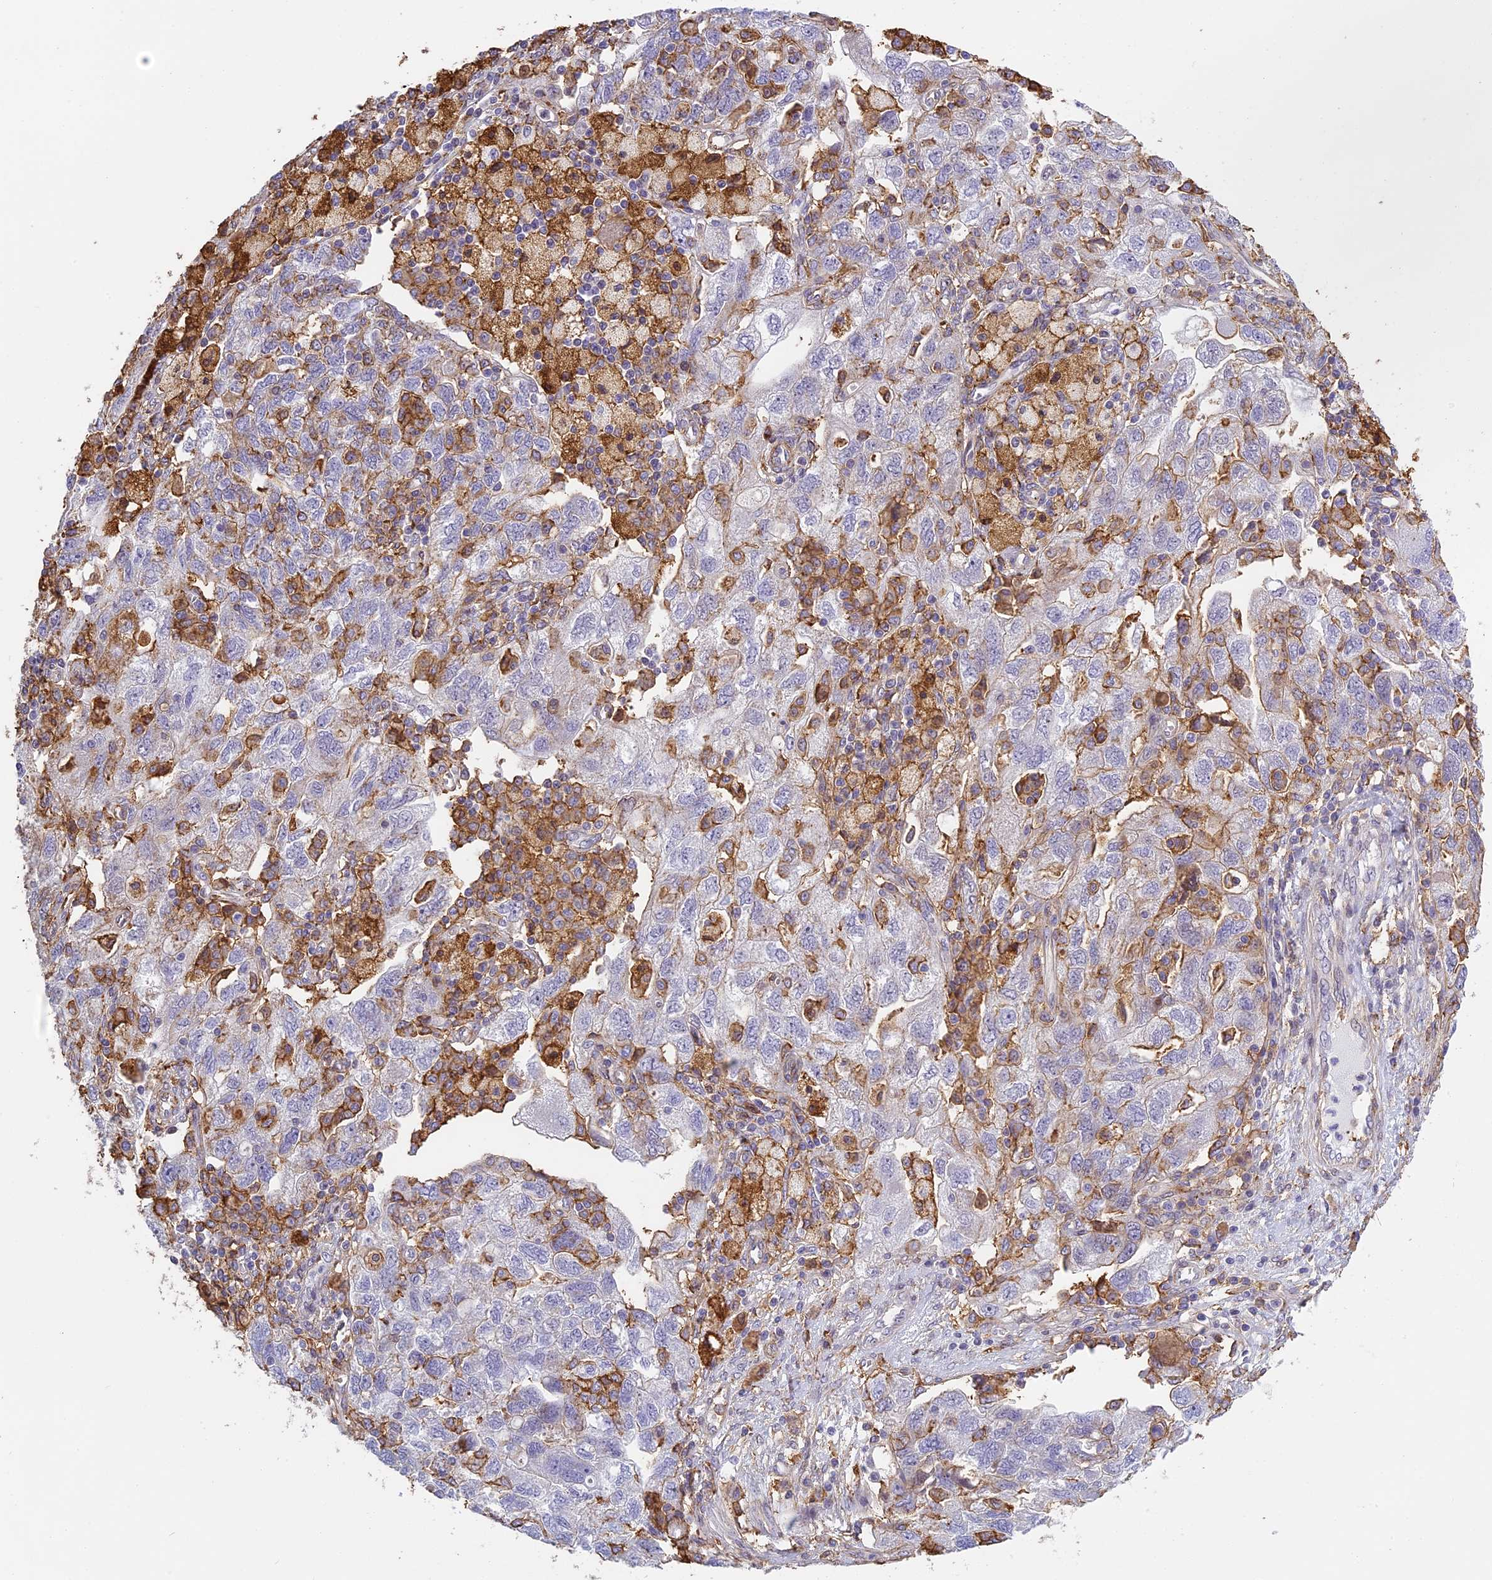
{"staining": {"intensity": "negative", "quantity": "none", "location": "none"}, "tissue": "ovarian cancer", "cell_type": "Tumor cells", "image_type": "cancer", "snomed": [{"axis": "morphology", "description": "Carcinoma, NOS"}, {"axis": "morphology", "description": "Cystadenocarcinoma, serous, NOS"}, {"axis": "topography", "description": "Ovary"}], "caption": "This is an IHC micrograph of ovarian cancer (carcinoma). There is no positivity in tumor cells.", "gene": "TMEM255B", "patient": {"sex": "female", "age": 69}}